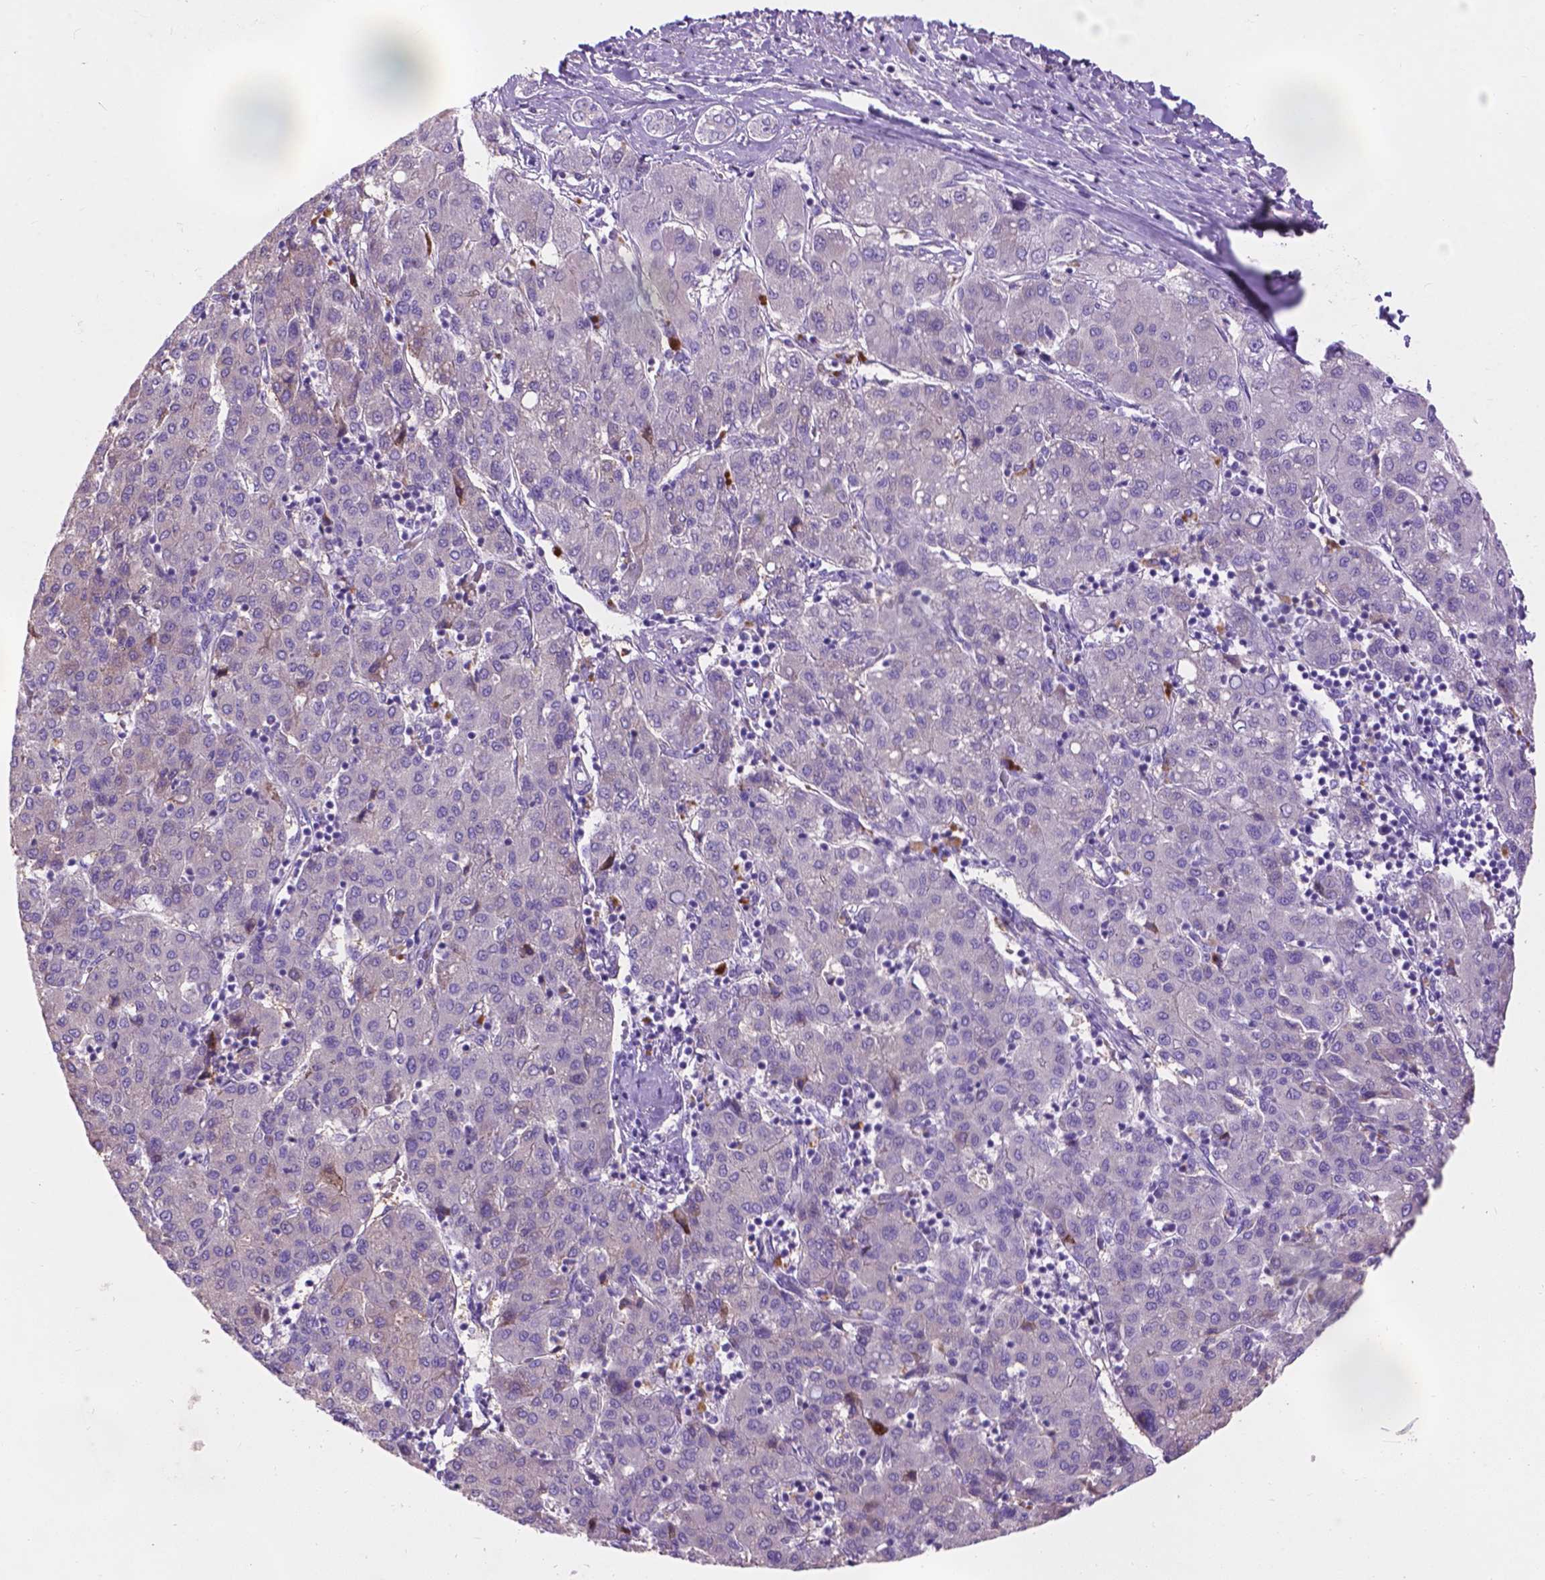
{"staining": {"intensity": "negative", "quantity": "none", "location": "none"}, "tissue": "liver cancer", "cell_type": "Tumor cells", "image_type": "cancer", "snomed": [{"axis": "morphology", "description": "Carcinoma, Hepatocellular, NOS"}, {"axis": "topography", "description": "Liver"}], "caption": "Tumor cells show no significant positivity in liver hepatocellular carcinoma.", "gene": "NOXO1", "patient": {"sex": "male", "age": 65}}